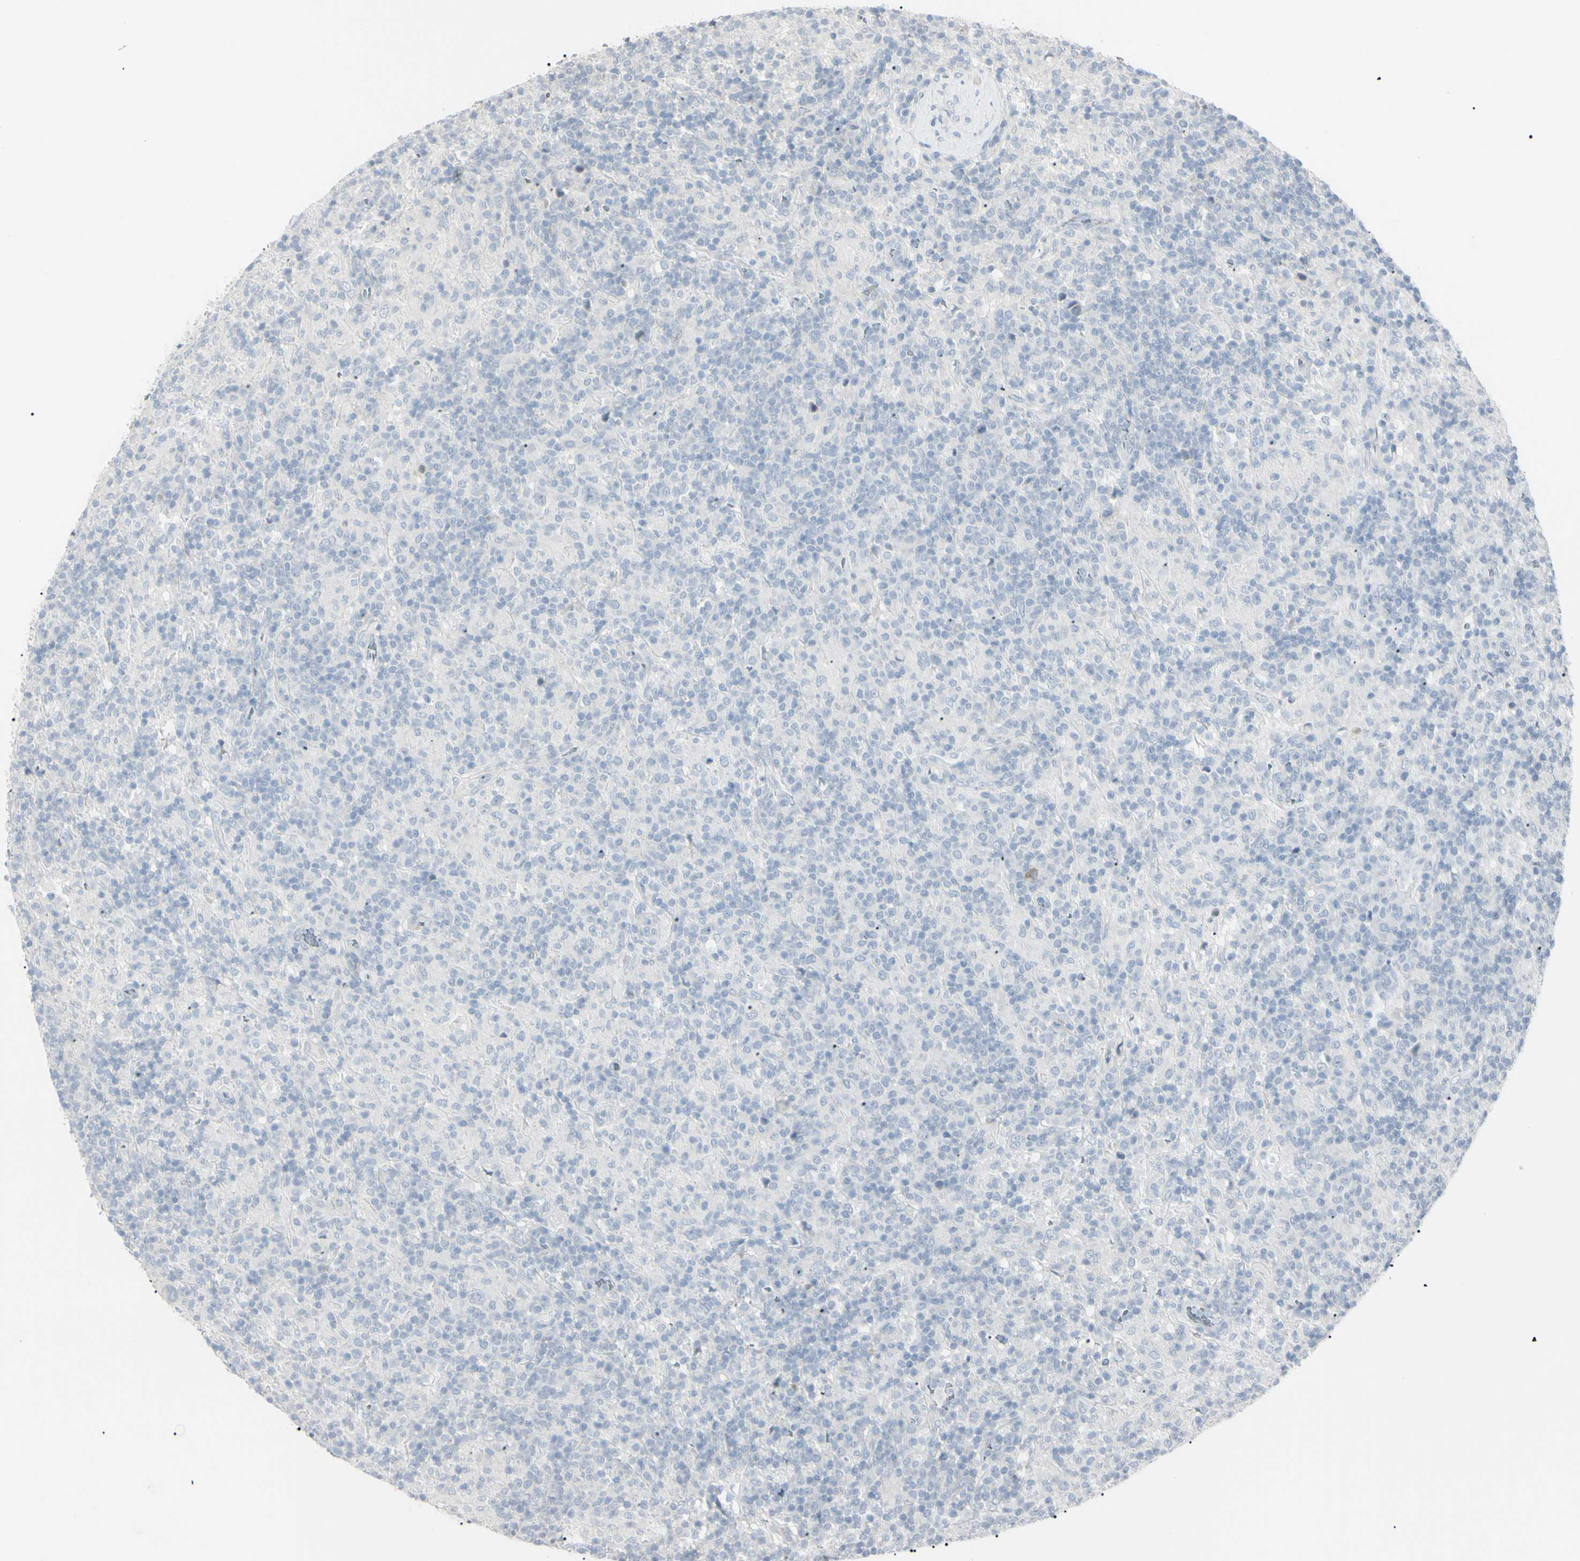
{"staining": {"intensity": "negative", "quantity": "none", "location": "none"}, "tissue": "lymphoma", "cell_type": "Tumor cells", "image_type": "cancer", "snomed": [{"axis": "morphology", "description": "Hodgkin's disease, NOS"}, {"axis": "topography", "description": "Lymph node"}], "caption": "A high-resolution photomicrograph shows immunohistochemistry staining of lymphoma, which shows no significant expression in tumor cells.", "gene": "PIP", "patient": {"sex": "male", "age": 70}}